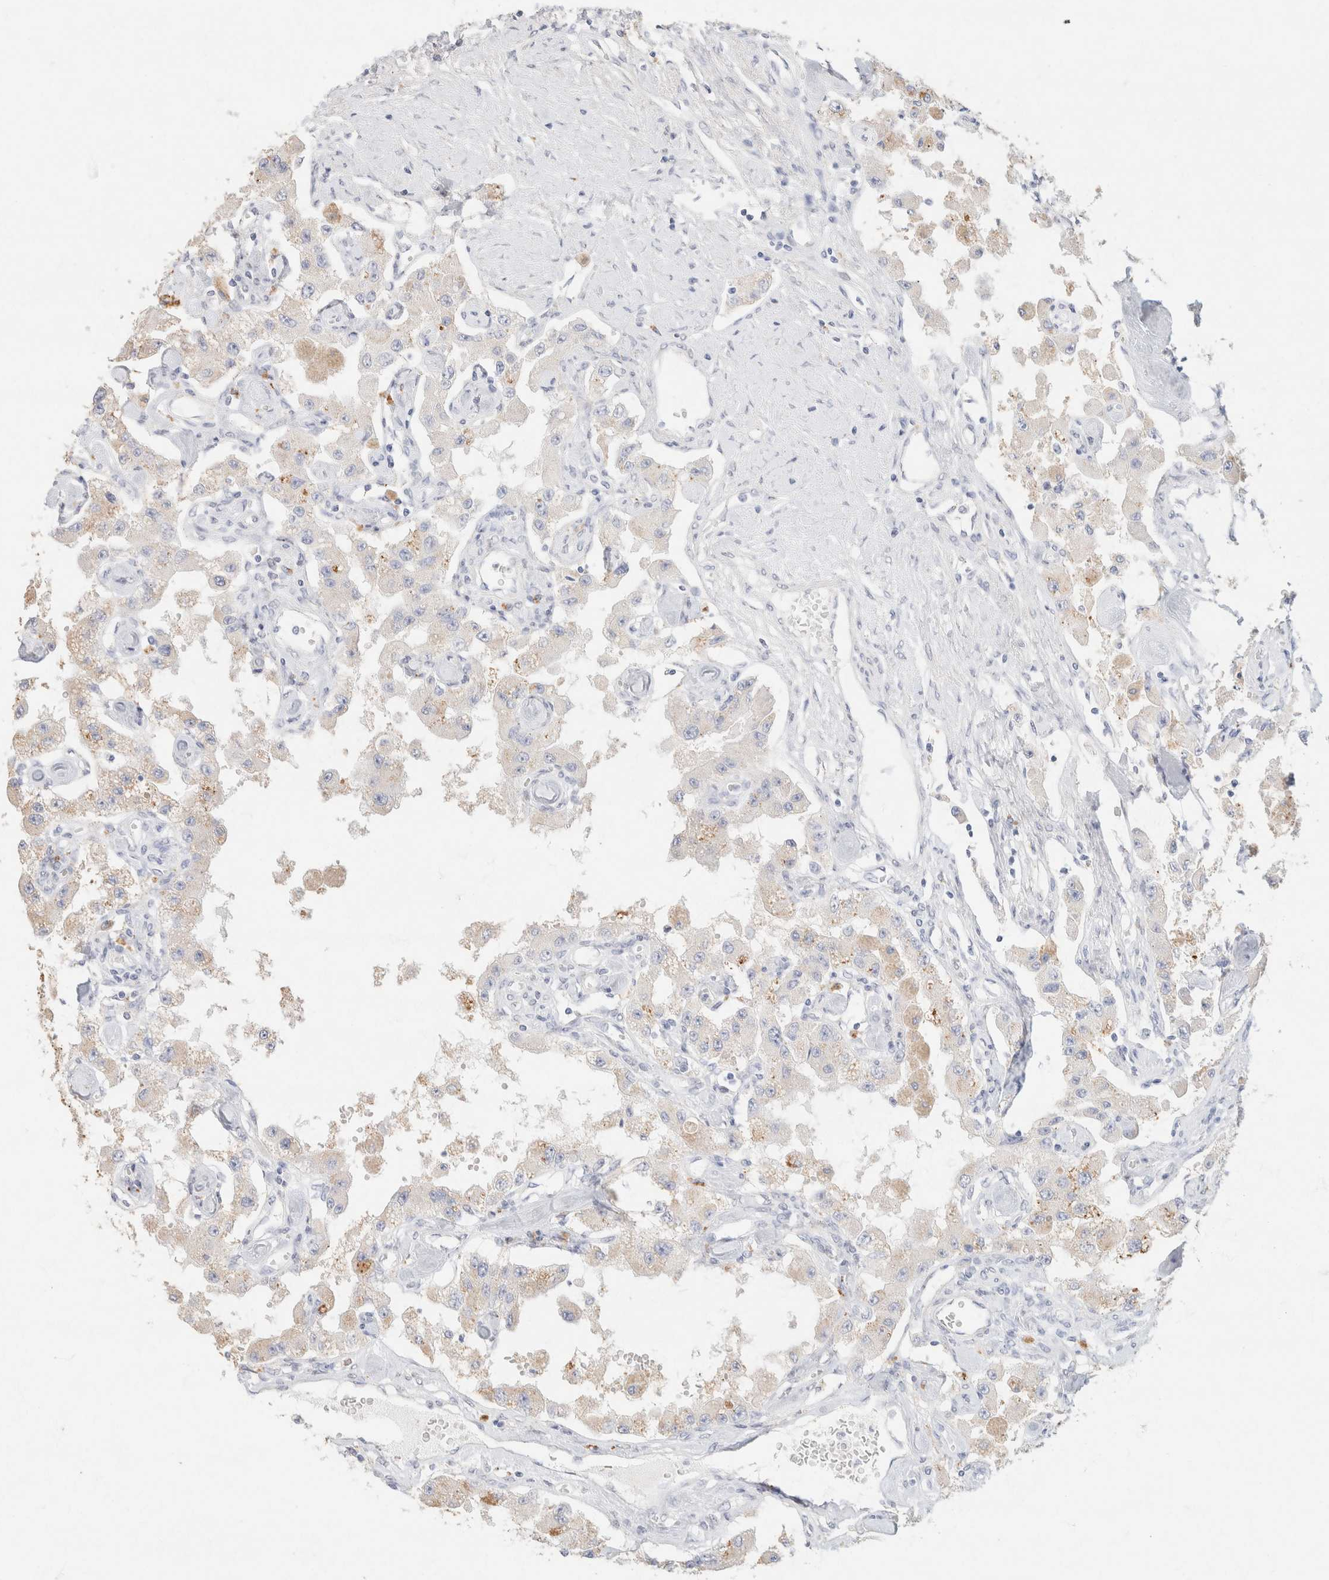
{"staining": {"intensity": "weak", "quantity": "<25%", "location": "cytoplasmic/membranous"}, "tissue": "carcinoid", "cell_type": "Tumor cells", "image_type": "cancer", "snomed": [{"axis": "morphology", "description": "Carcinoid, malignant, NOS"}, {"axis": "topography", "description": "Pancreas"}], "caption": "This photomicrograph is of carcinoid (malignant) stained with immunohistochemistry to label a protein in brown with the nuclei are counter-stained blue. There is no expression in tumor cells. (DAB immunohistochemistry (IHC) with hematoxylin counter stain).", "gene": "CA12", "patient": {"sex": "male", "age": 41}}